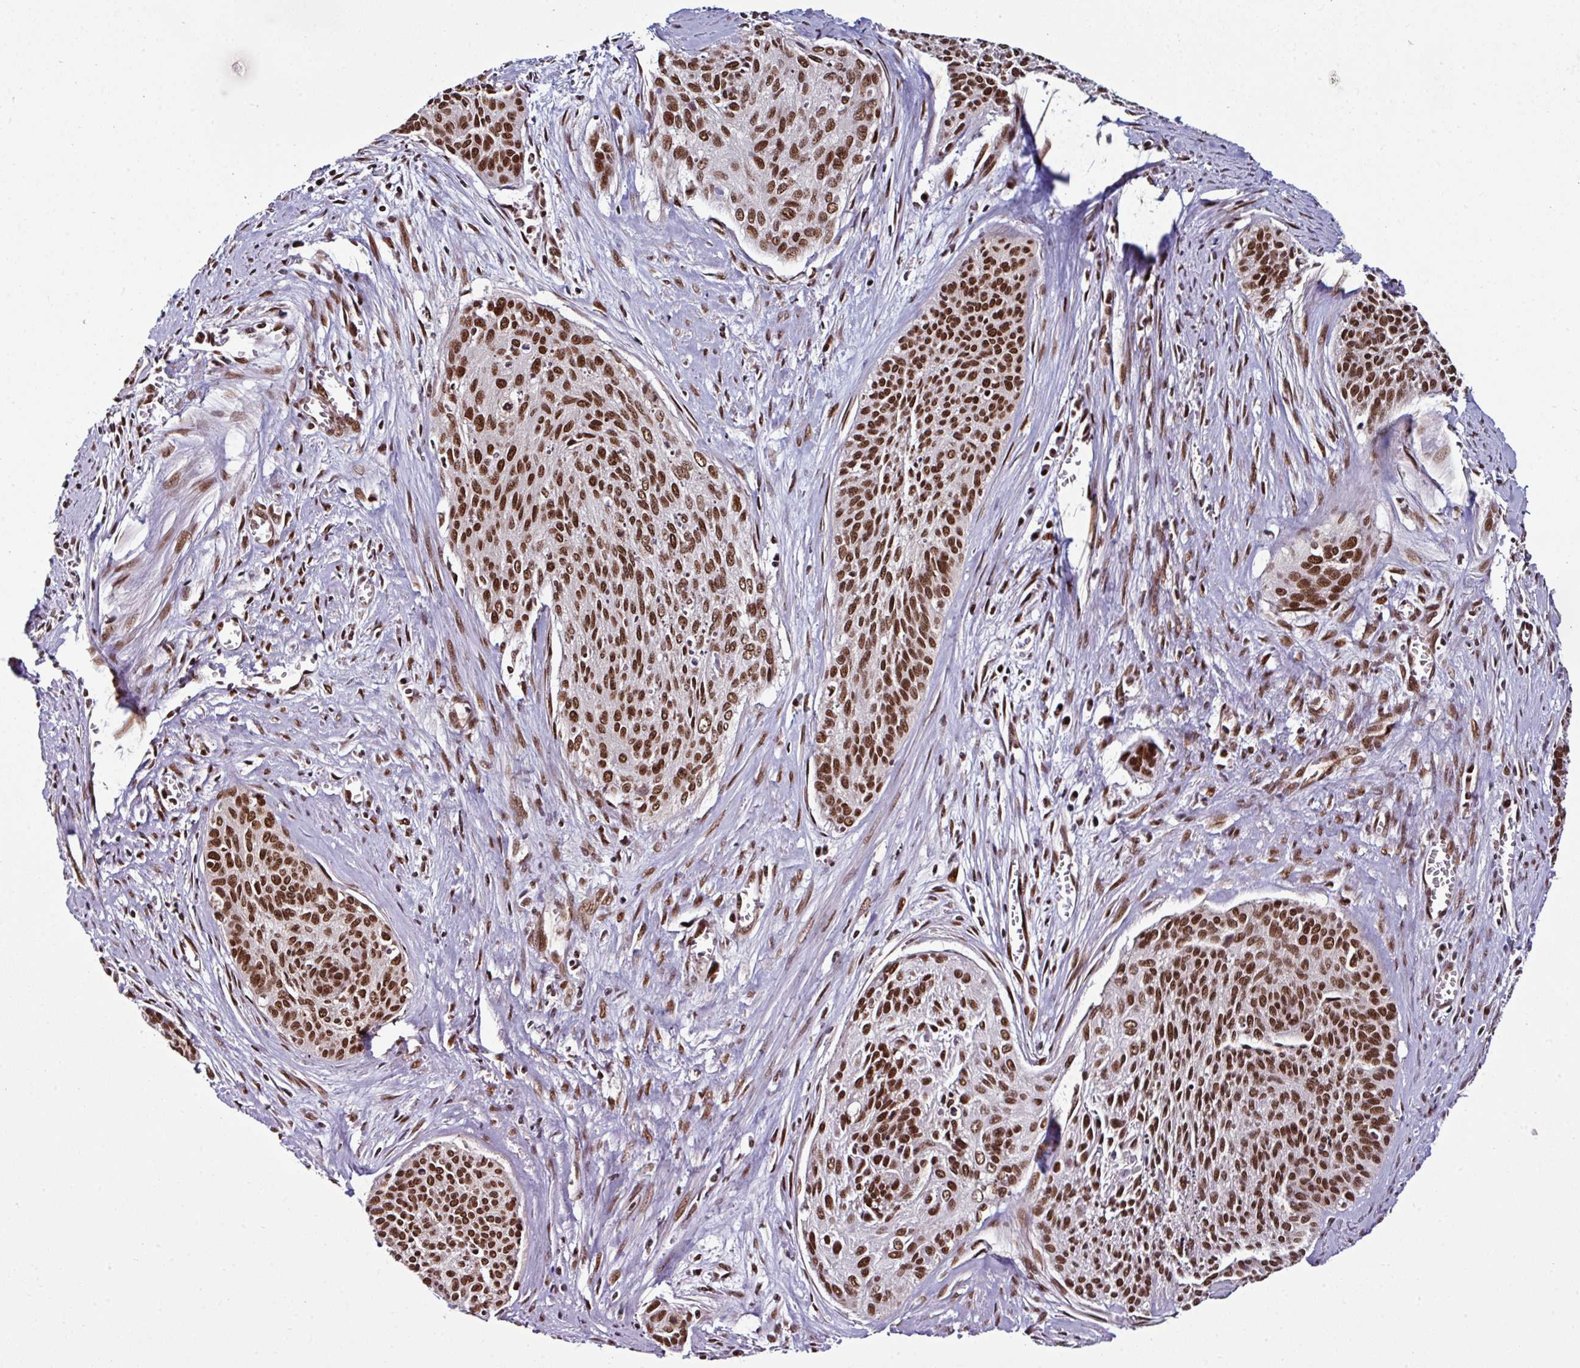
{"staining": {"intensity": "strong", "quantity": ">75%", "location": "nuclear"}, "tissue": "cervical cancer", "cell_type": "Tumor cells", "image_type": "cancer", "snomed": [{"axis": "morphology", "description": "Squamous cell carcinoma, NOS"}, {"axis": "topography", "description": "Cervix"}], "caption": "Cervical cancer was stained to show a protein in brown. There is high levels of strong nuclear positivity in approximately >75% of tumor cells.", "gene": "MORF4L2", "patient": {"sex": "female", "age": 55}}